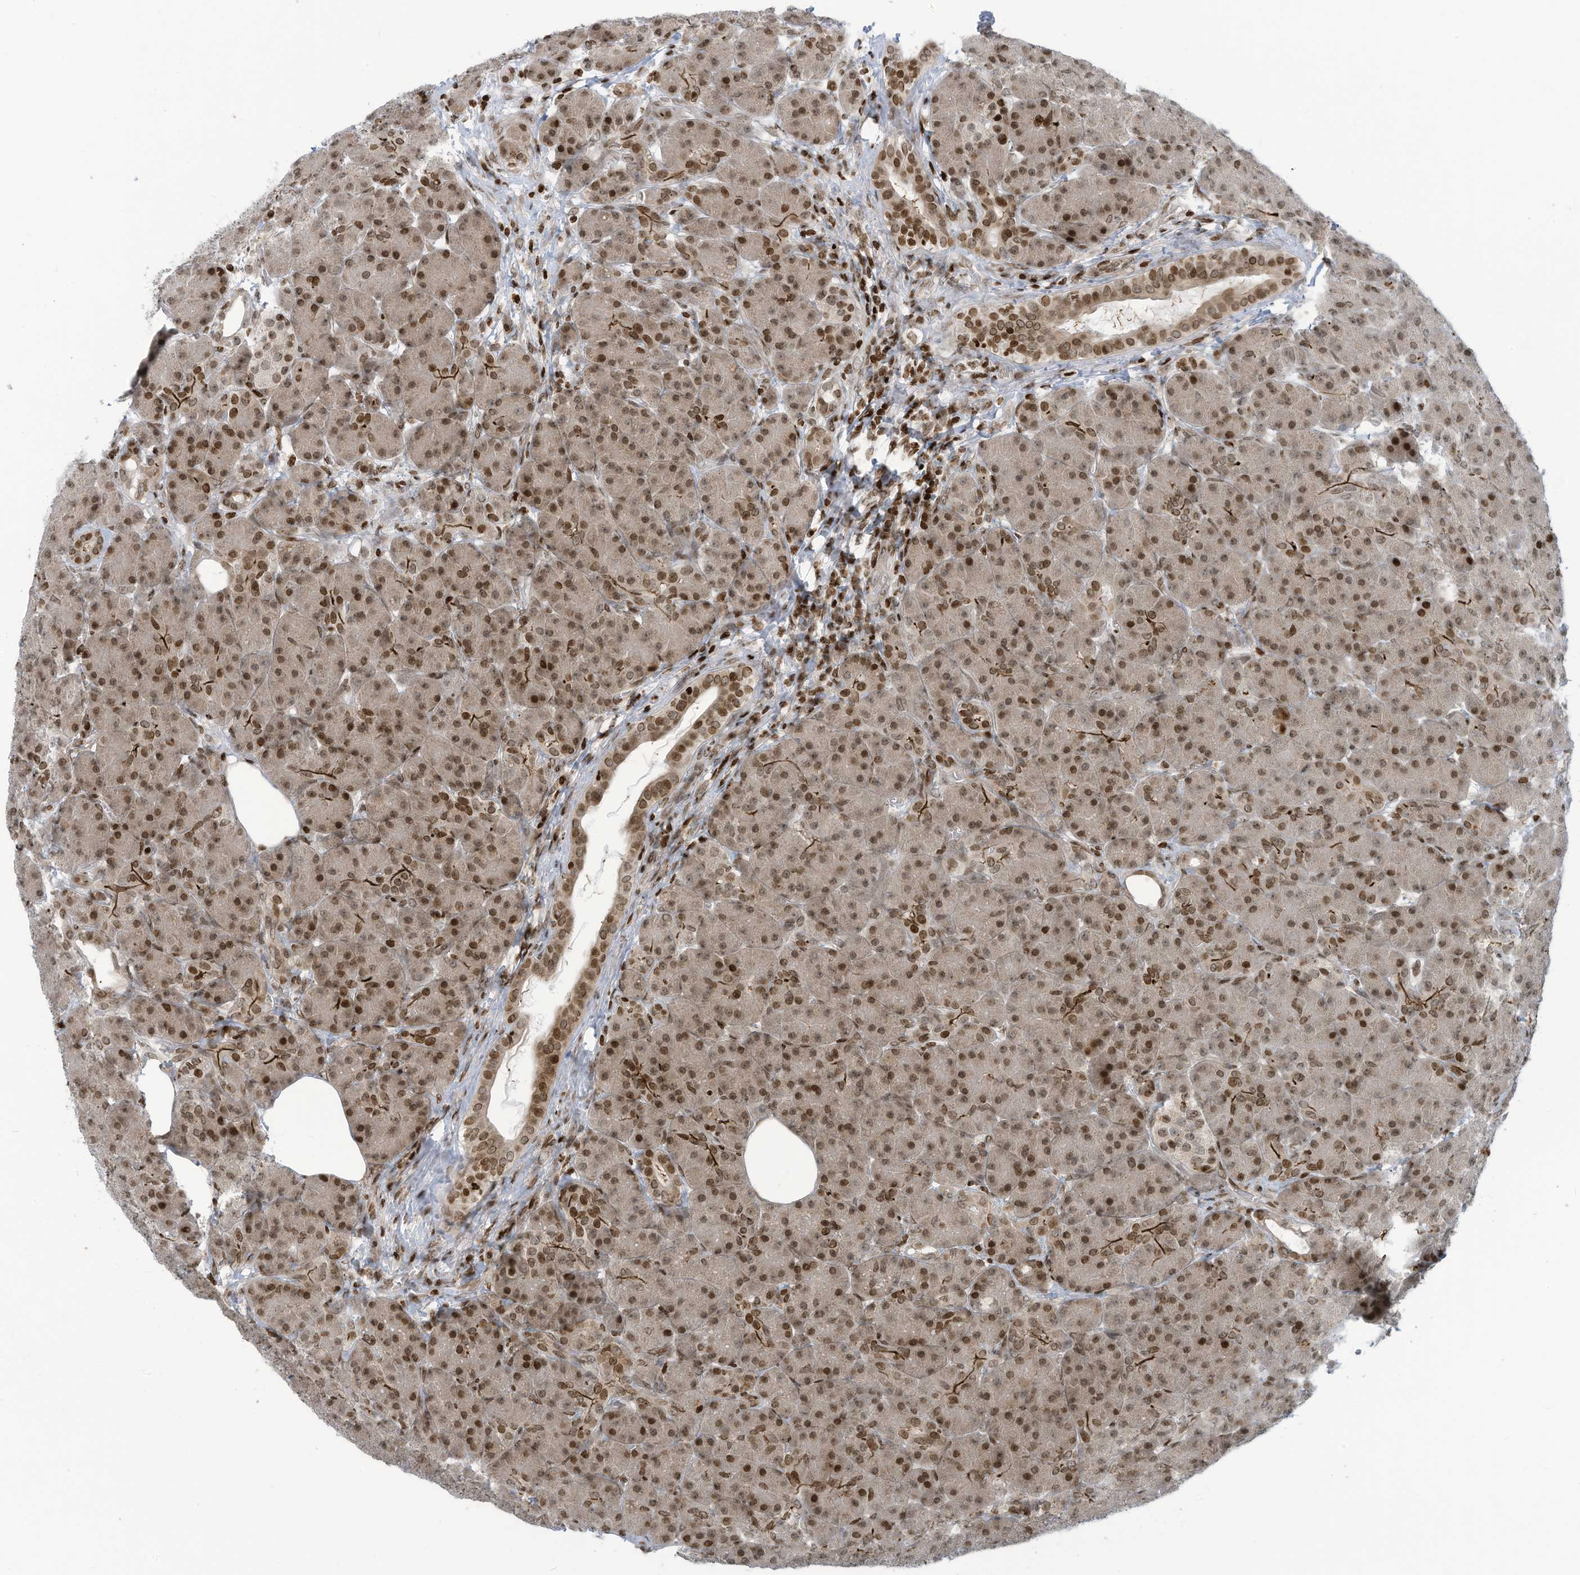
{"staining": {"intensity": "strong", "quantity": "25%-75%", "location": "cytoplasmic/membranous,nuclear"}, "tissue": "pancreas", "cell_type": "Exocrine glandular cells", "image_type": "normal", "snomed": [{"axis": "morphology", "description": "Normal tissue, NOS"}, {"axis": "topography", "description": "Pancreas"}], "caption": "Brown immunohistochemical staining in benign pancreas reveals strong cytoplasmic/membranous,nuclear expression in about 25%-75% of exocrine glandular cells. (Stains: DAB in brown, nuclei in blue, Microscopy: brightfield microscopy at high magnification).", "gene": "ADI1", "patient": {"sex": "male", "age": 63}}